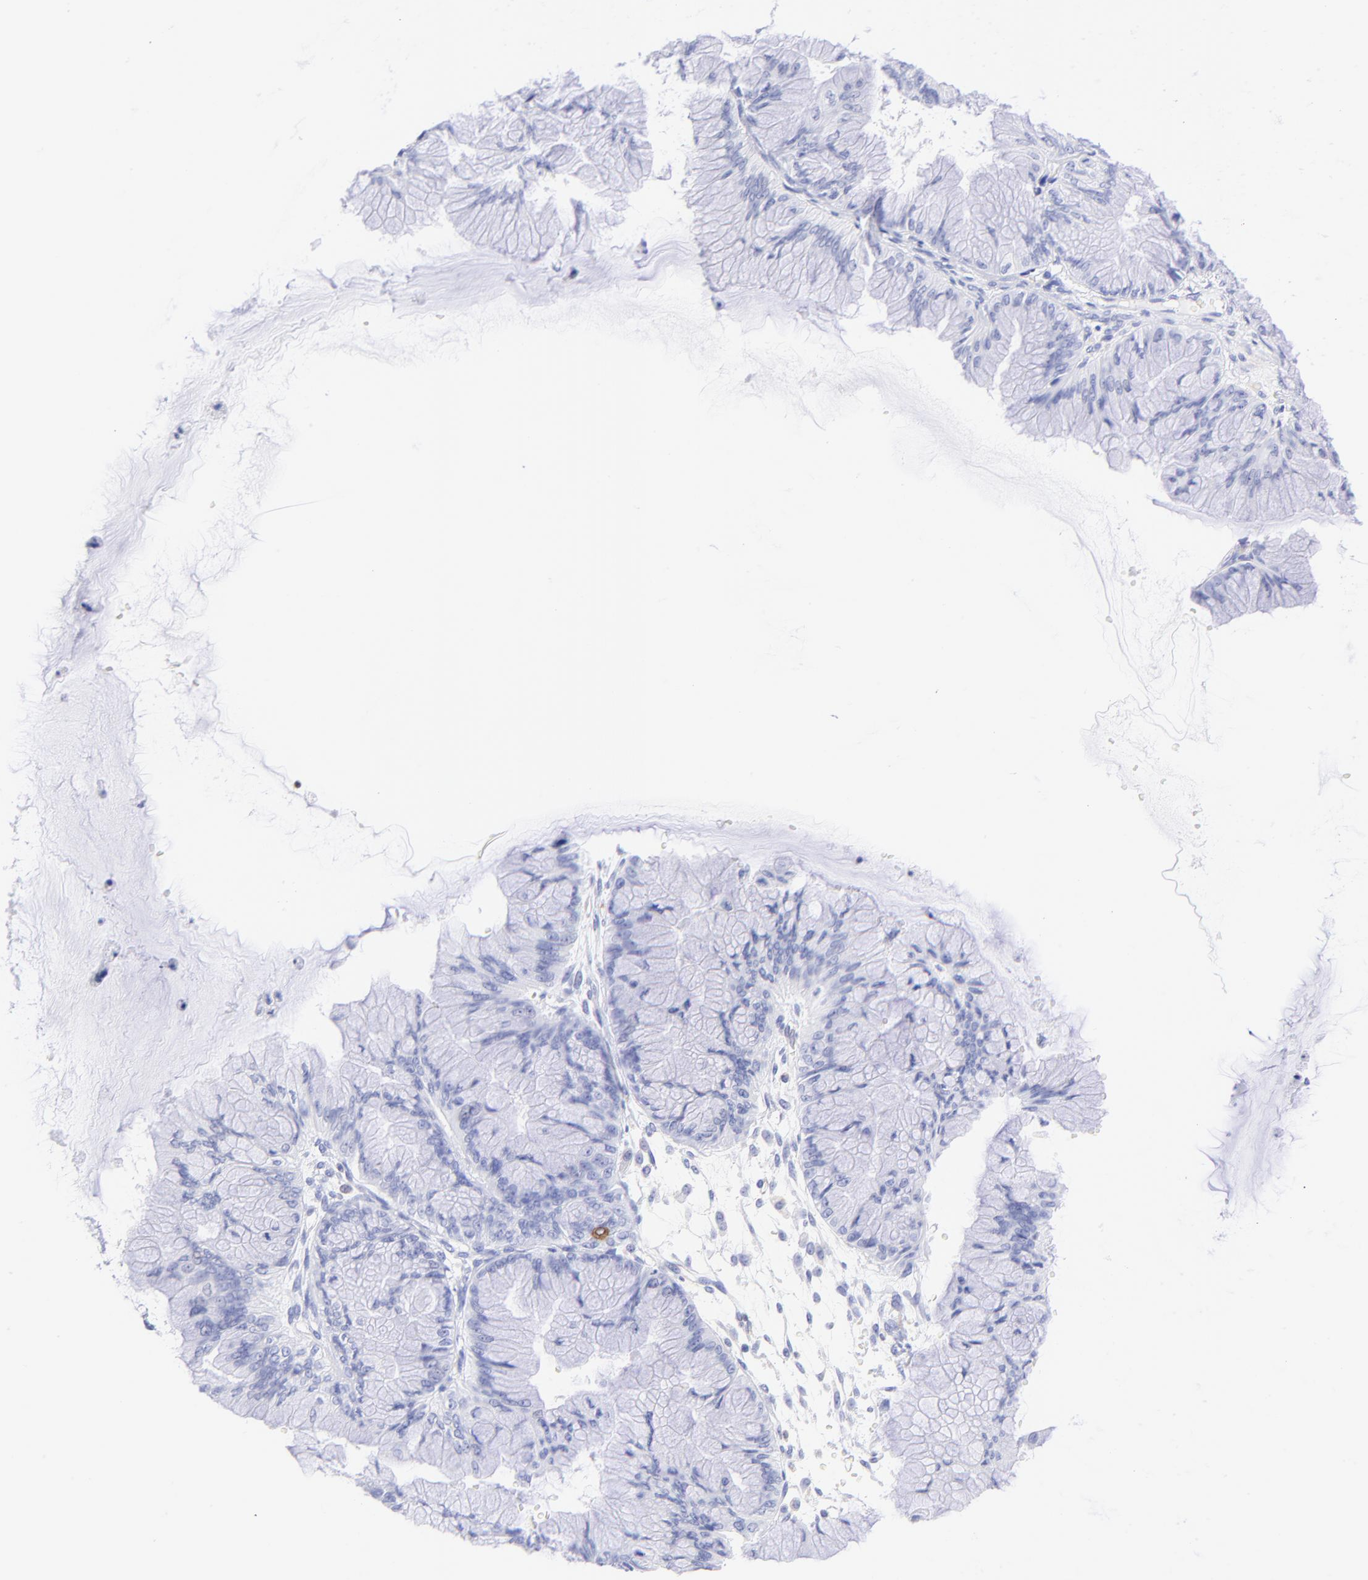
{"staining": {"intensity": "negative", "quantity": "none", "location": "none"}, "tissue": "ovarian cancer", "cell_type": "Tumor cells", "image_type": "cancer", "snomed": [{"axis": "morphology", "description": "Cystadenocarcinoma, mucinous, NOS"}, {"axis": "topography", "description": "Ovary"}], "caption": "Immunohistochemistry (IHC) photomicrograph of human ovarian cancer stained for a protein (brown), which reveals no positivity in tumor cells.", "gene": "IRAG2", "patient": {"sex": "female", "age": 63}}